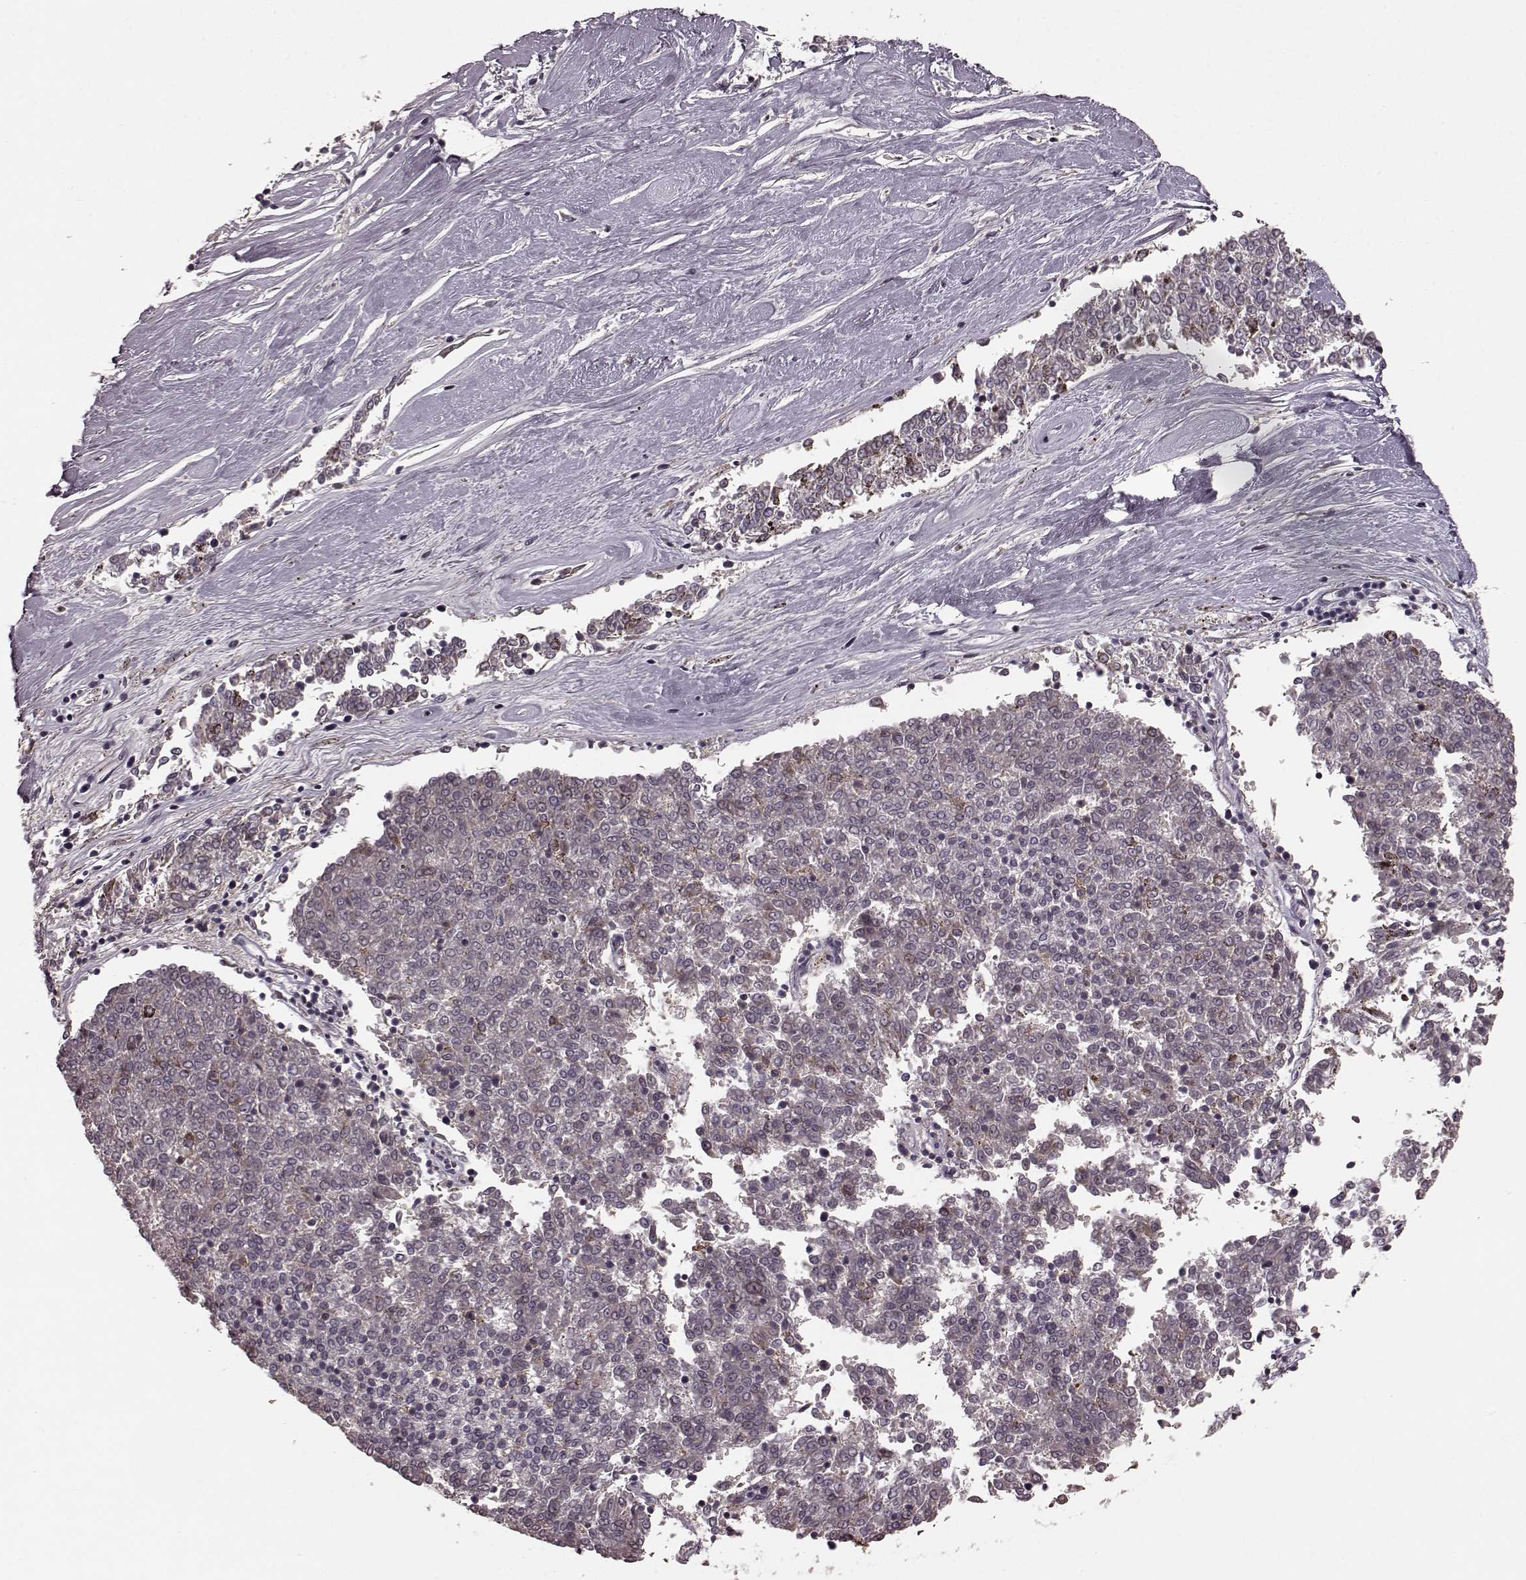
{"staining": {"intensity": "weak", "quantity": "<25%", "location": "cytoplasmic/membranous"}, "tissue": "melanoma", "cell_type": "Tumor cells", "image_type": "cancer", "snomed": [{"axis": "morphology", "description": "Malignant melanoma, NOS"}, {"axis": "topography", "description": "Skin"}], "caption": "Malignant melanoma was stained to show a protein in brown. There is no significant staining in tumor cells.", "gene": "PLCB4", "patient": {"sex": "female", "age": 72}}